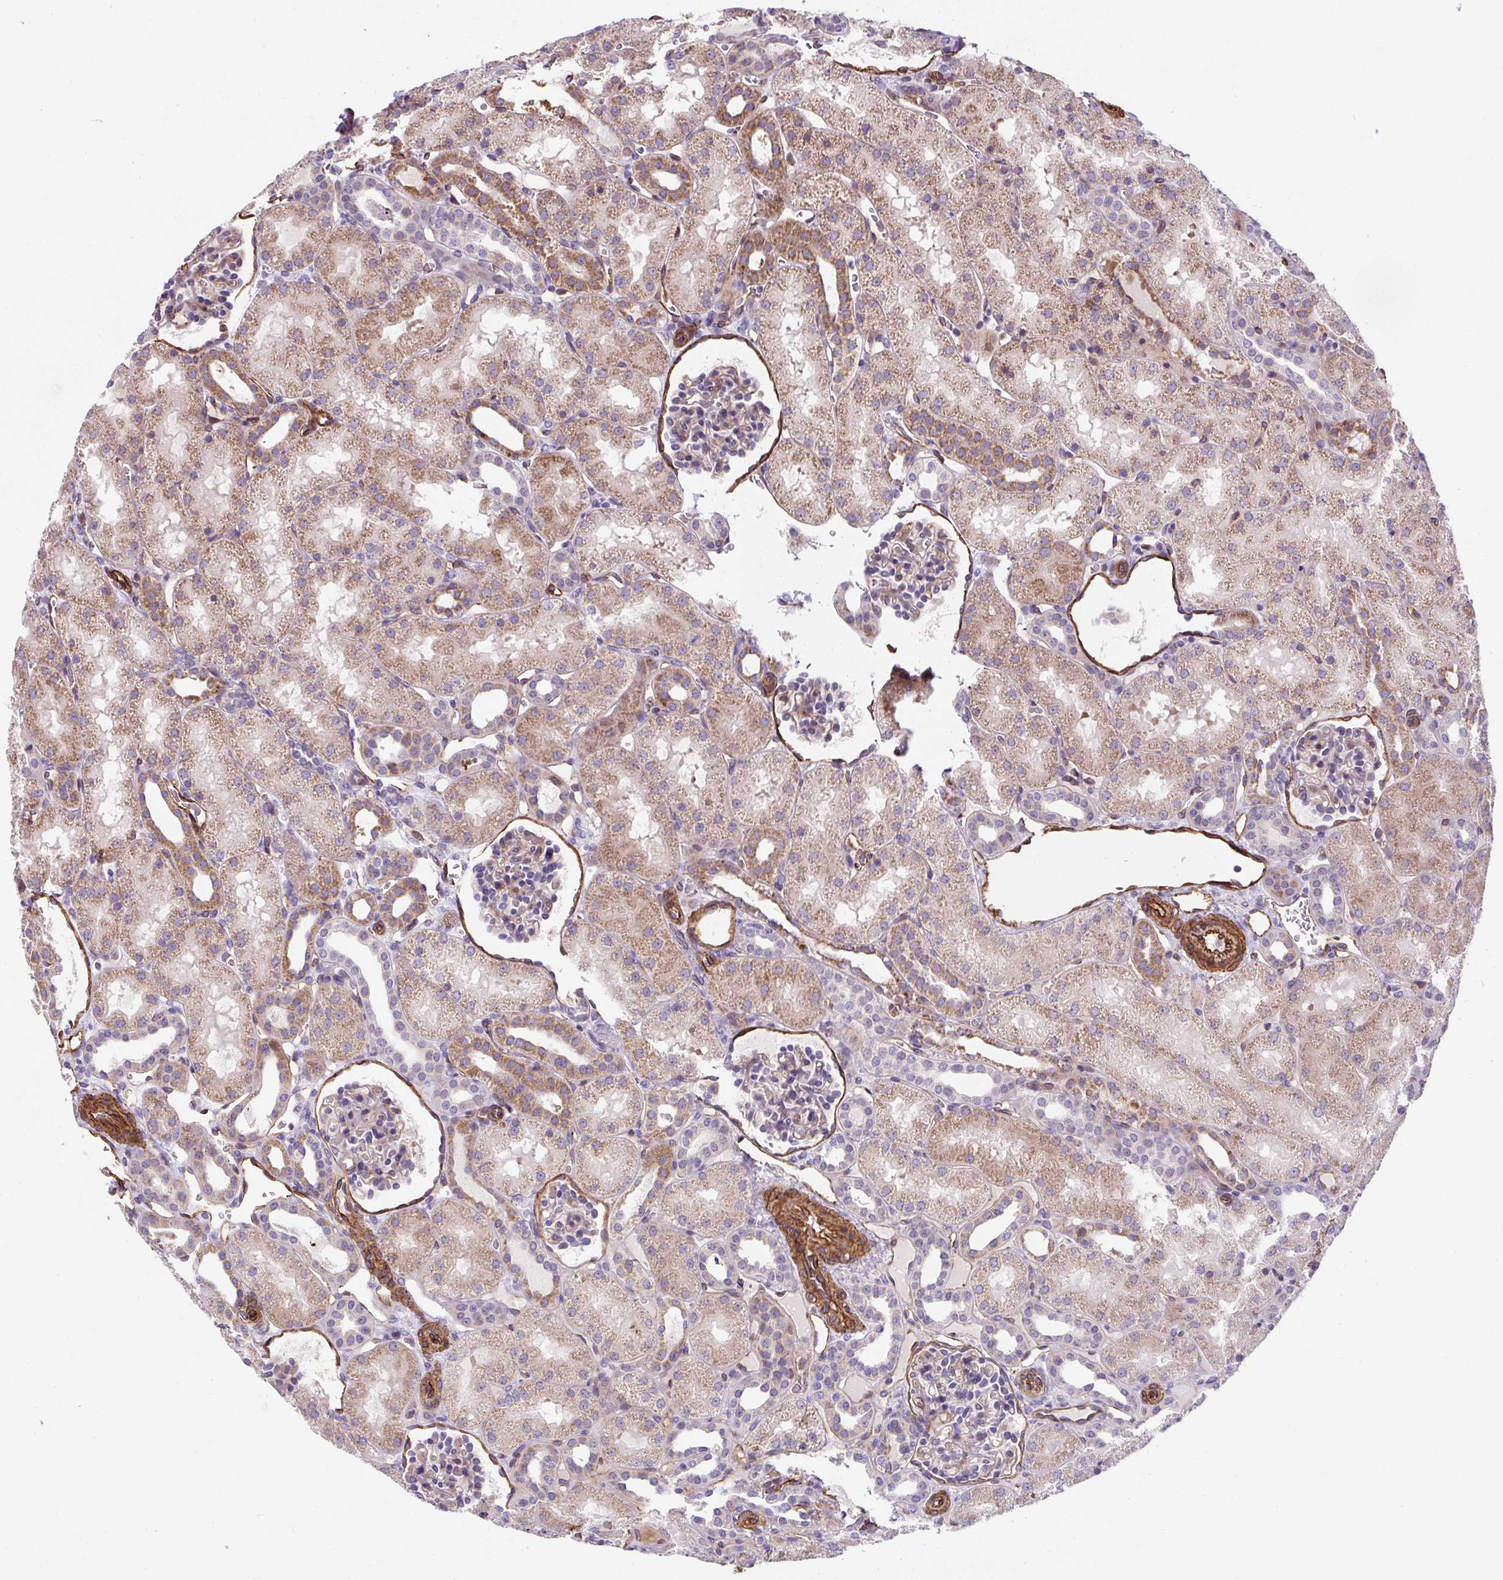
{"staining": {"intensity": "weak", "quantity": "25%-75%", "location": "cytoplasmic/membranous"}, "tissue": "kidney", "cell_type": "Cells in glomeruli", "image_type": "normal", "snomed": [{"axis": "morphology", "description": "Normal tissue, NOS"}, {"axis": "topography", "description": "Kidney"}], "caption": "IHC (DAB) staining of benign kidney exhibits weak cytoplasmic/membranous protein expression in about 25%-75% of cells in glomeruli.", "gene": "ANKUB1", "patient": {"sex": "male", "age": 2}}